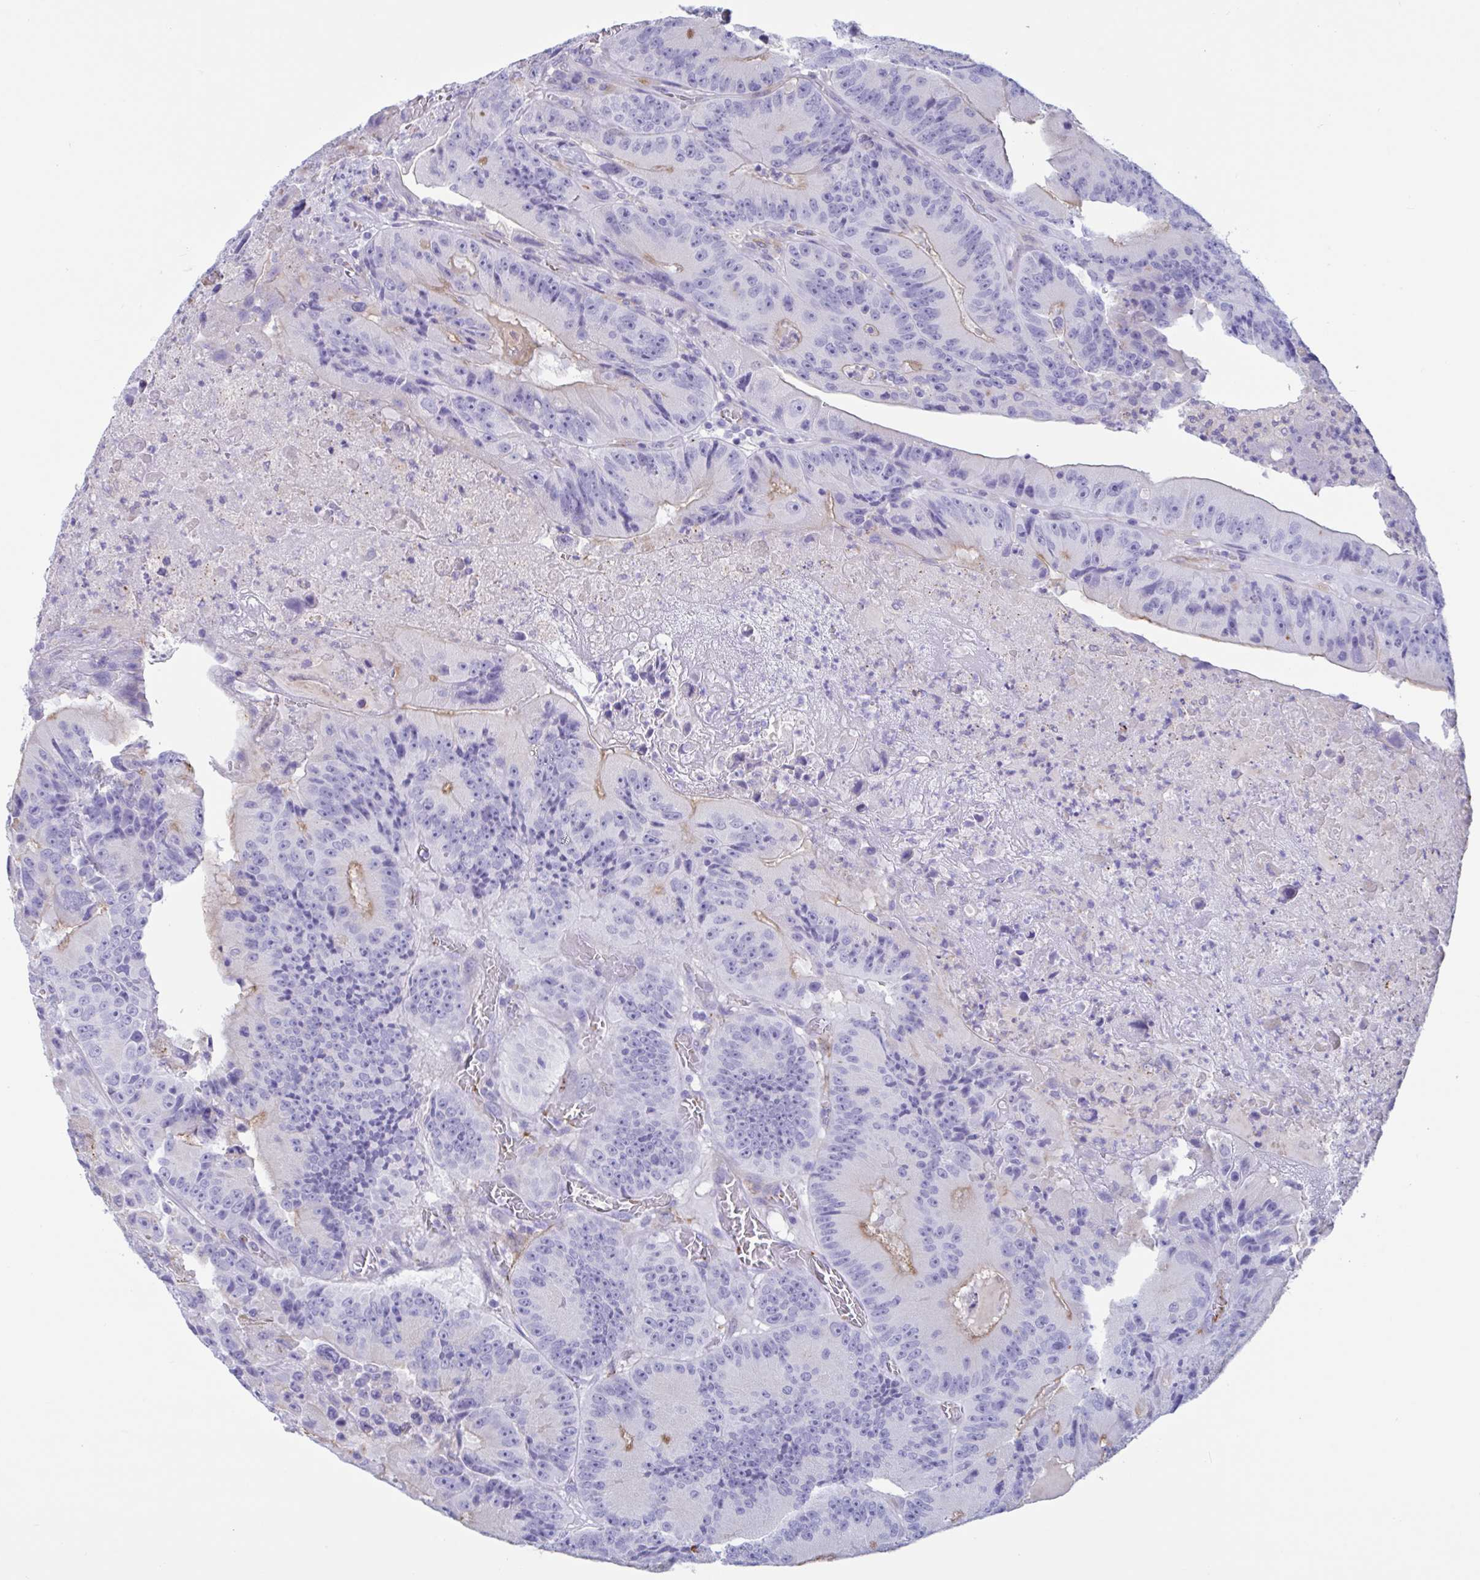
{"staining": {"intensity": "negative", "quantity": "none", "location": "none"}, "tissue": "colorectal cancer", "cell_type": "Tumor cells", "image_type": "cancer", "snomed": [{"axis": "morphology", "description": "Adenocarcinoma, NOS"}, {"axis": "topography", "description": "Colon"}], "caption": "Human adenocarcinoma (colorectal) stained for a protein using immunohistochemistry (IHC) displays no expression in tumor cells.", "gene": "RPL22L1", "patient": {"sex": "female", "age": 86}}